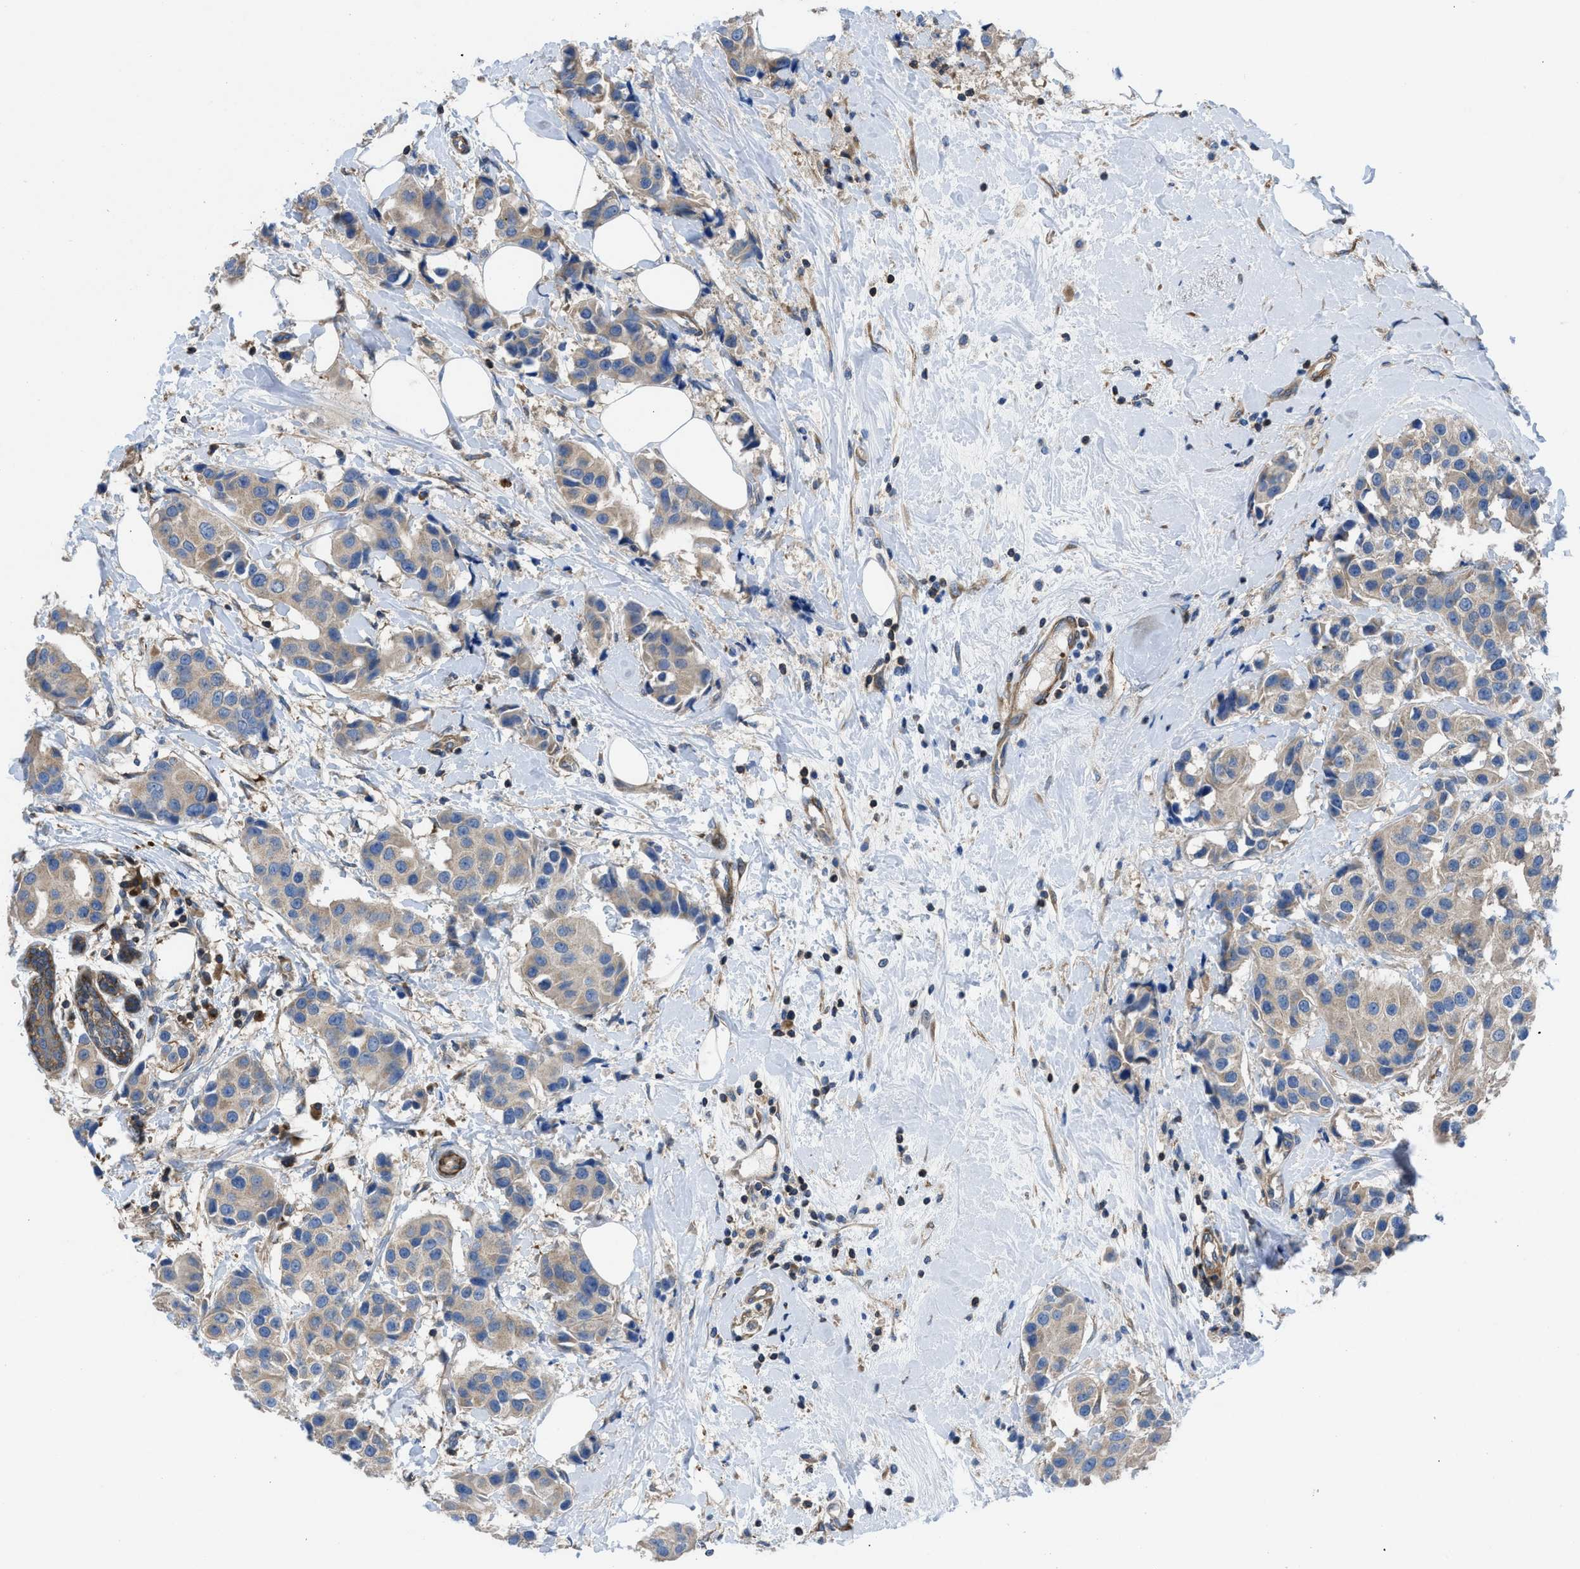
{"staining": {"intensity": "moderate", "quantity": "25%-75%", "location": "cytoplasmic/membranous"}, "tissue": "breast cancer", "cell_type": "Tumor cells", "image_type": "cancer", "snomed": [{"axis": "morphology", "description": "Normal tissue, NOS"}, {"axis": "morphology", "description": "Duct carcinoma"}, {"axis": "topography", "description": "Breast"}], "caption": "This is an image of immunohistochemistry staining of breast cancer, which shows moderate positivity in the cytoplasmic/membranous of tumor cells.", "gene": "CHKB", "patient": {"sex": "female", "age": 39}}